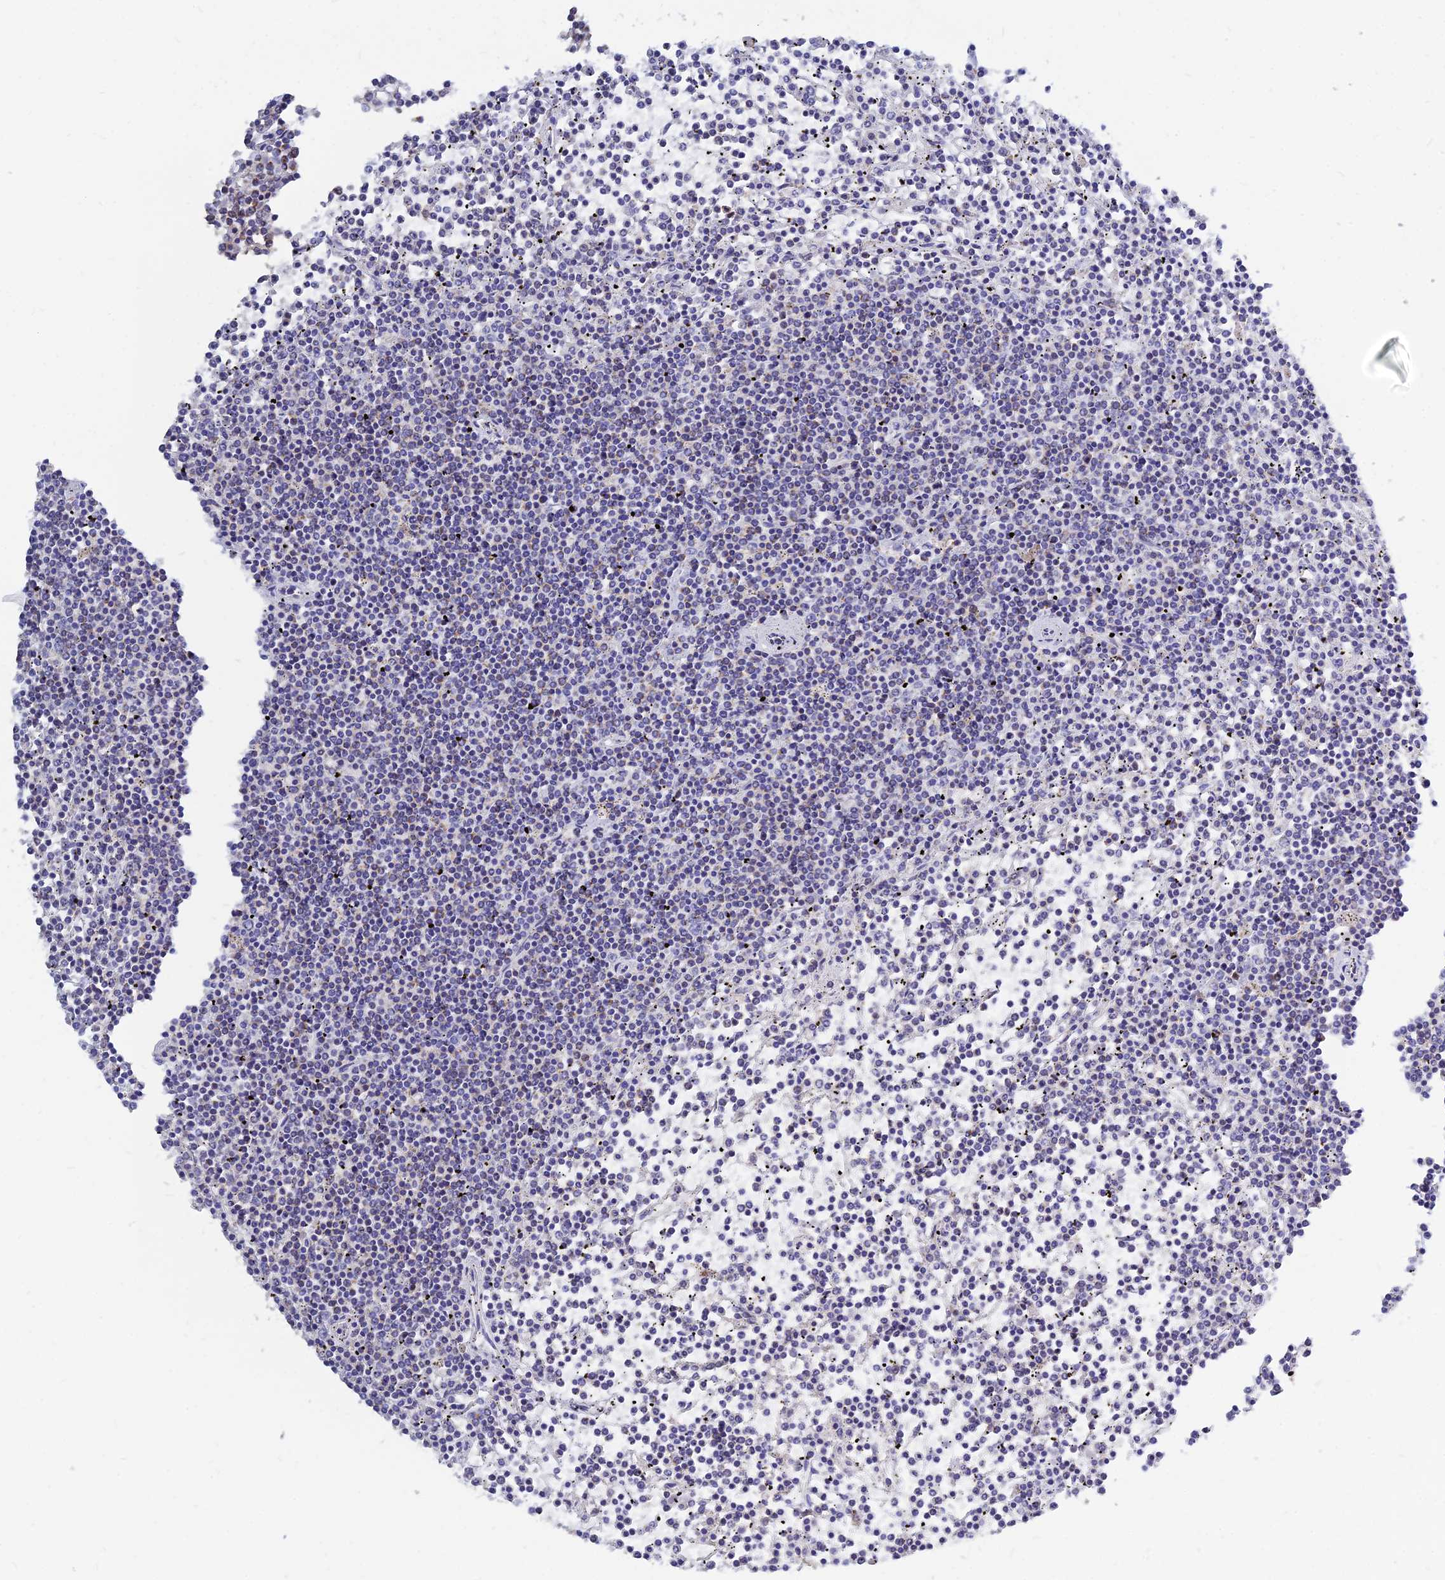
{"staining": {"intensity": "negative", "quantity": "none", "location": "none"}, "tissue": "lymphoma", "cell_type": "Tumor cells", "image_type": "cancer", "snomed": [{"axis": "morphology", "description": "Malignant lymphoma, non-Hodgkin's type, Low grade"}, {"axis": "topography", "description": "Spleen"}], "caption": "DAB immunohistochemical staining of human lymphoma exhibits no significant staining in tumor cells.", "gene": "MGST1", "patient": {"sex": "female", "age": 19}}